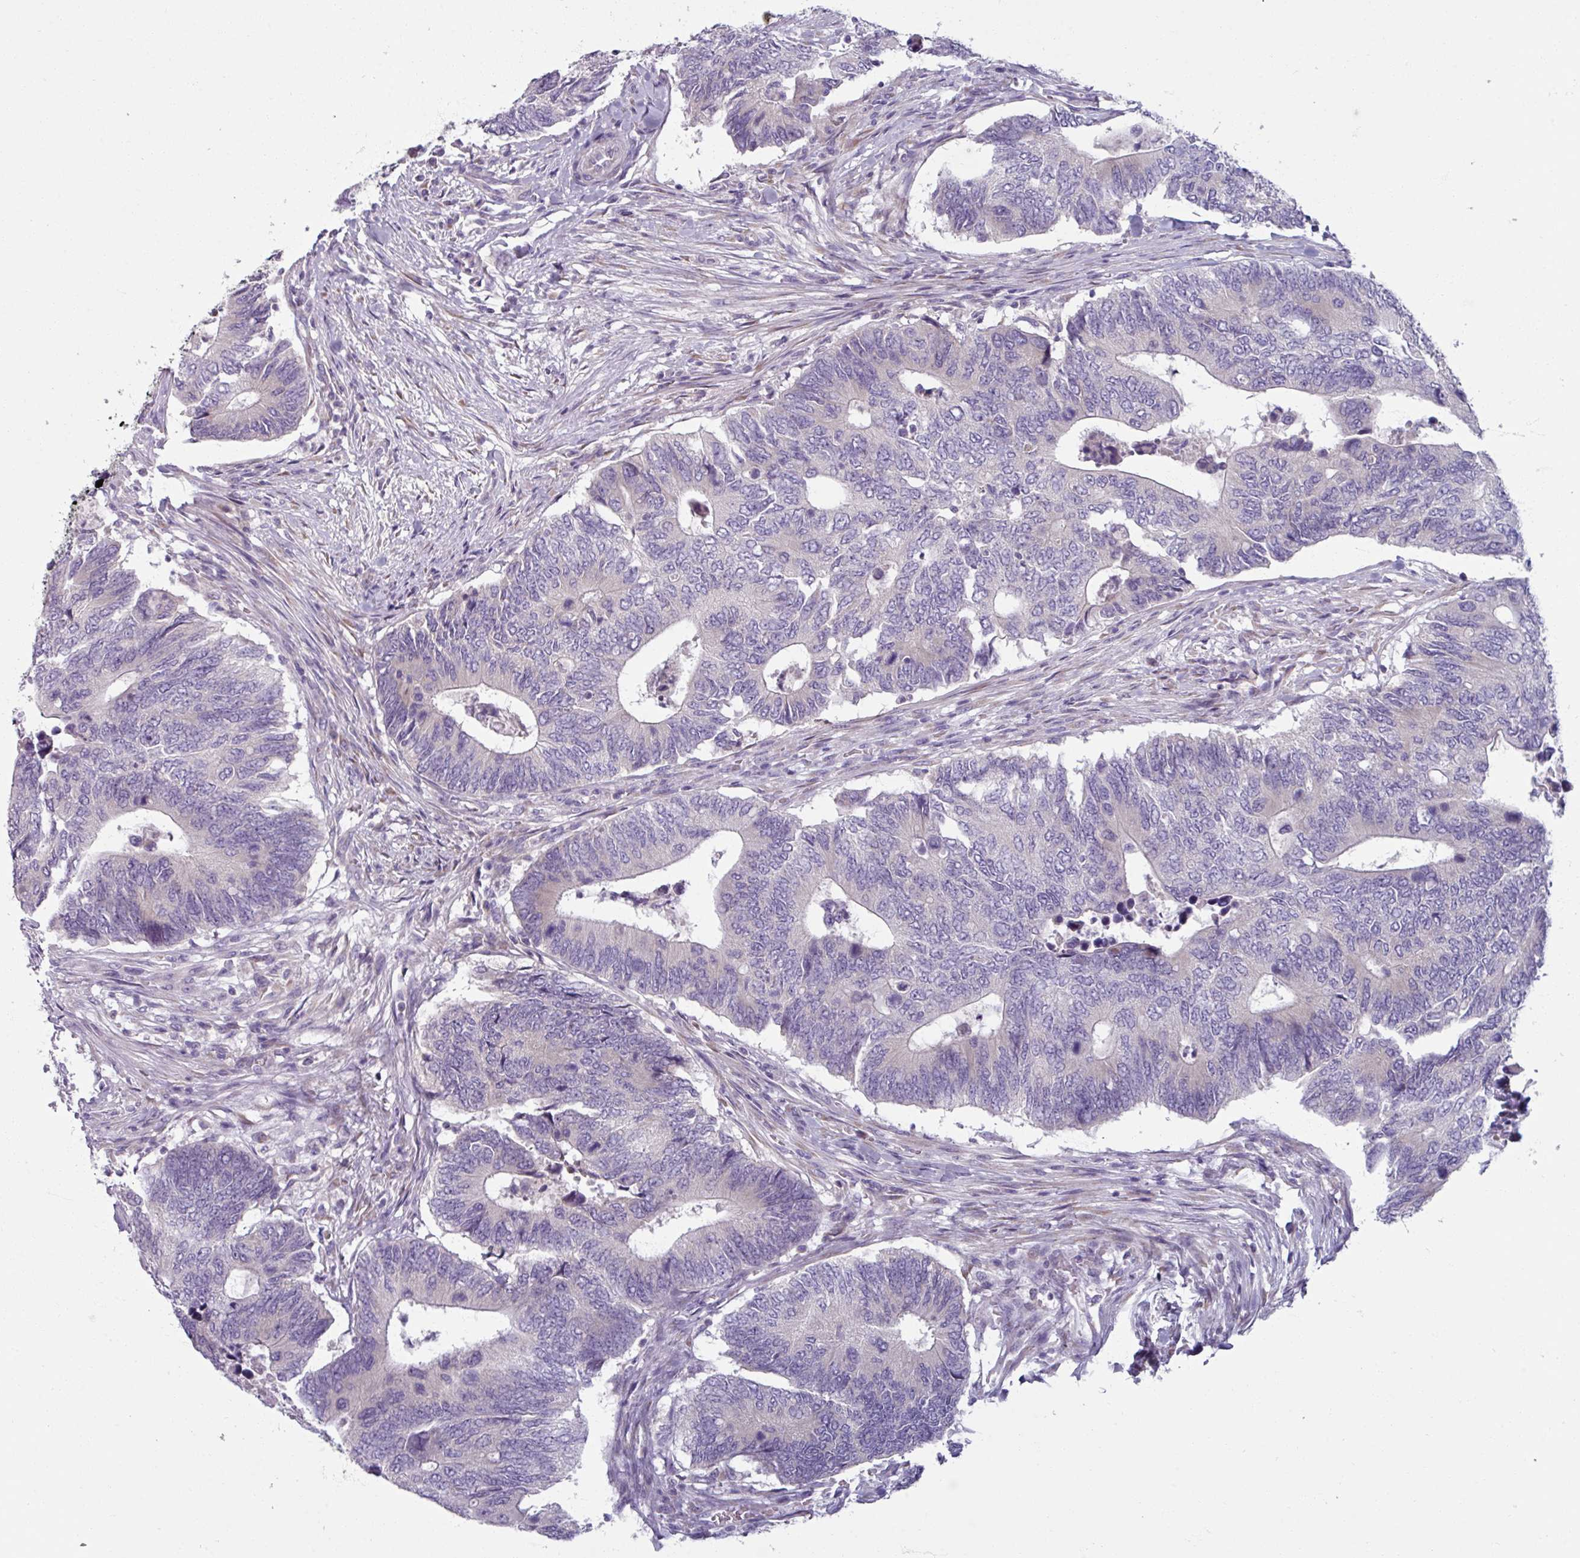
{"staining": {"intensity": "negative", "quantity": "none", "location": "none"}, "tissue": "colorectal cancer", "cell_type": "Tumor cells", "image_type": "cancer", "snomed": [{"axis": "morphology", "description": "Adenocarcinoma, NOS"}, {"axis": "topography", "description": "Colon"}], "caption": "Immunohistochemistry photomicrograph of neoplastic tissue: colorectal cancer stained with DAB (3,3'-diaminobenzidine) displays no significant protein positivity in tumor cells.", "gene": "SMIM11", "patient": {"sex": "male", "age": 87}}